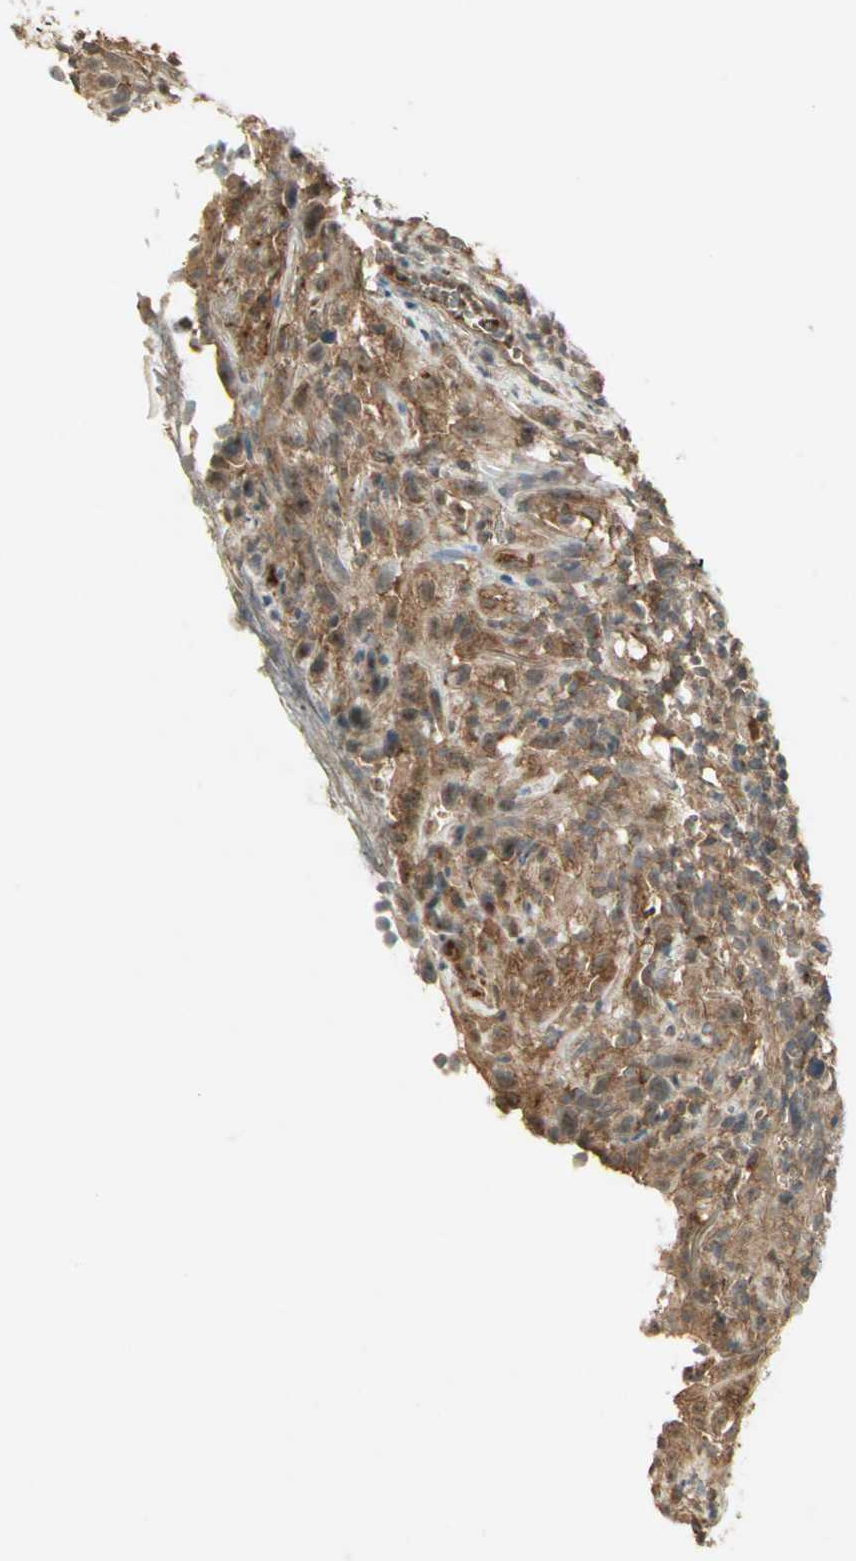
{"staining": {"intensity": "moderate", "quantity": ">75%", "location": "cytoplasmic/membranous"}, "tissue": "thyroid cancer", "cell_type": "Tumor cells", "image_type": "cancer", "snomed": [{"axis": "morphology", "description": "Carcinoma, NOS"}, {"axis": "topography", "description": "Thyroid gland"}], "caption": "Thyroid carcinoma was stained to show a protein in brown. There is medium levels of moderate cytoplasmic/membranous expression in approximately >75% of tumor cells. Immunohistochemistry (ihc) stains the protein of interest in brown and the nuclei are stained blue.", "gene": "KEAP1", "patient": {"sex": "female", "age": 77}}